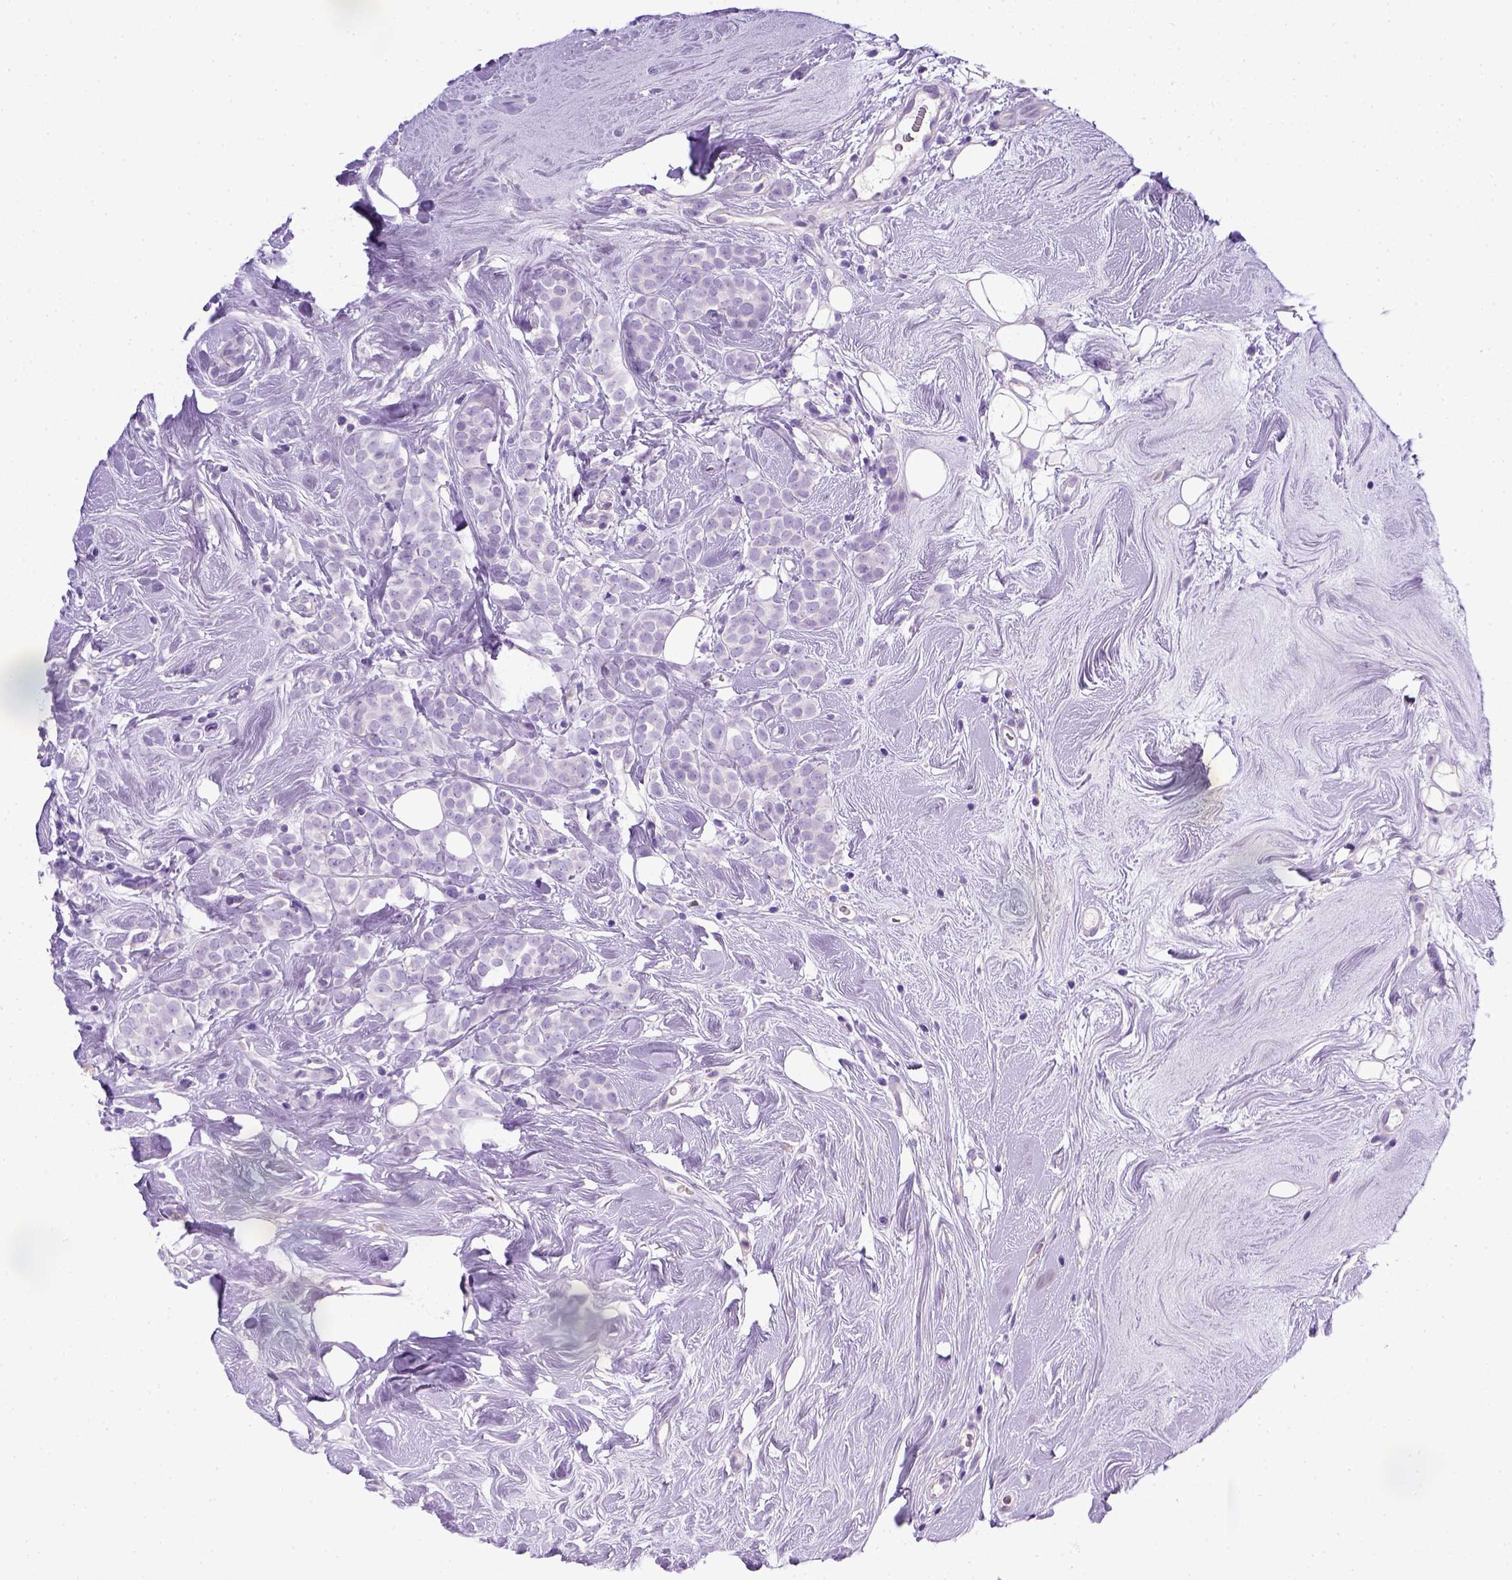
{"staining": {"intensity": "negative", "quantity": "none", "location": "none"}, "tissue": "breast cancer", "cell_type": "Tumor cells", "image_type": "cancer", "snomed": [{"axis": "morphology", "description": "Lobular carcinoma"}, {"axis": "topography", "description": "Breast"}], "caption": "This micrograph is of lobular carcinoma (breast) stained with IHC to label a protein in brown with the nuclei are counter-stained blue. There is no positivity in tumor cells. (DAB IHC with hematoxylin counter stain).", "gene": "KRT71", "patient": {"sex": "female", "age": 49}}